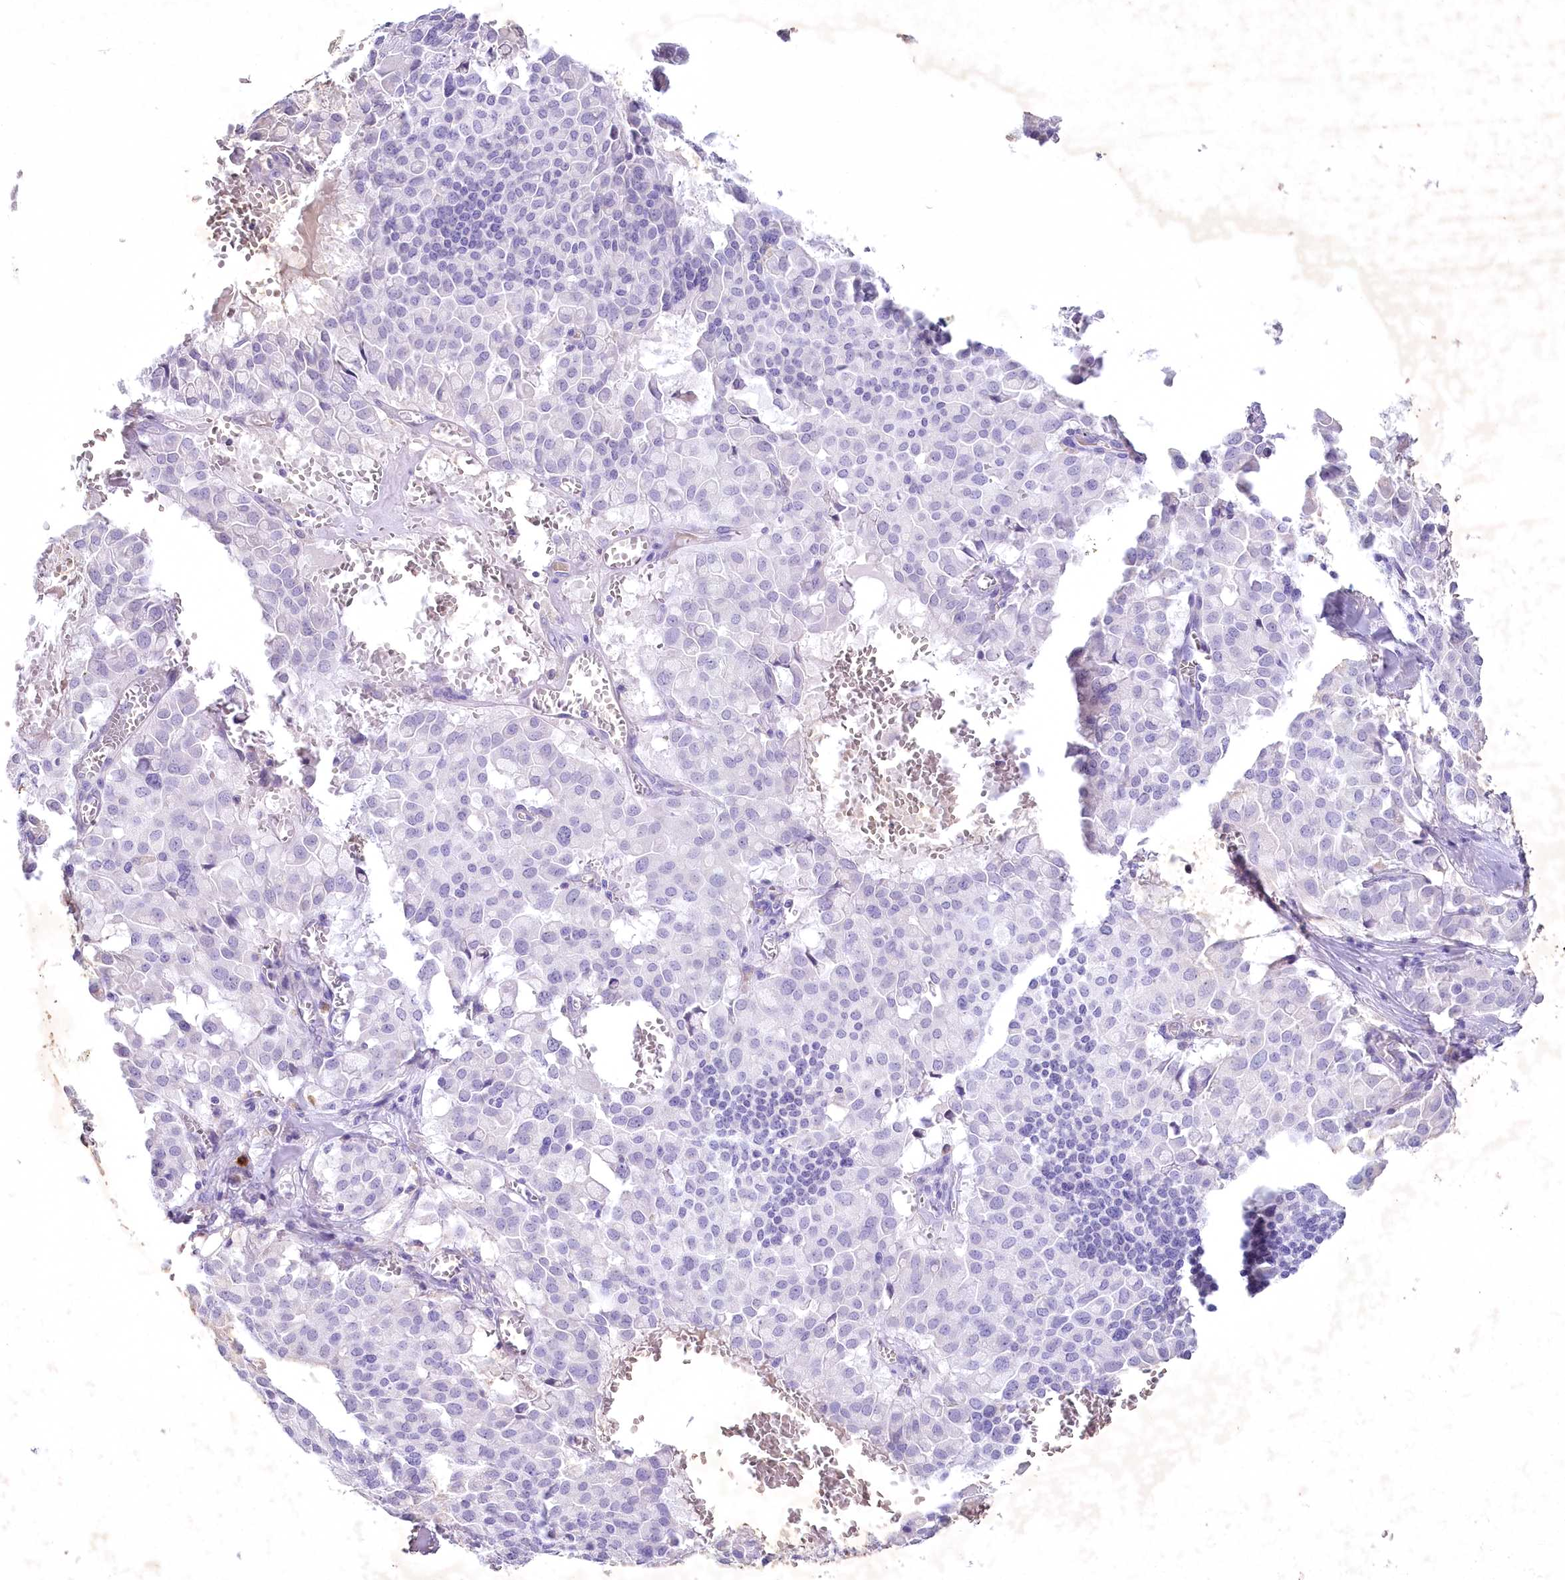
{"staining": {"intensity": "negative", "quantity": "none", "location": "none"}, "tissue": "pancreatic cancer", "cell_type": "Tumor cells", "image_type": "cancer", "snomed": [{"axis": "morphology", "description": "Adenocarcinoma, NOS"}, {"axis": "topography", "description": "Pancreas"}], "caption": "High power microscopy histopathology image of an immunohistochemistry histopathology image of pancreatic adenocarcinoma, revealing no significant positivity in tumor cells.", "gene": "MYOZ1", "patient": {"sex": "male", "age": 65}}